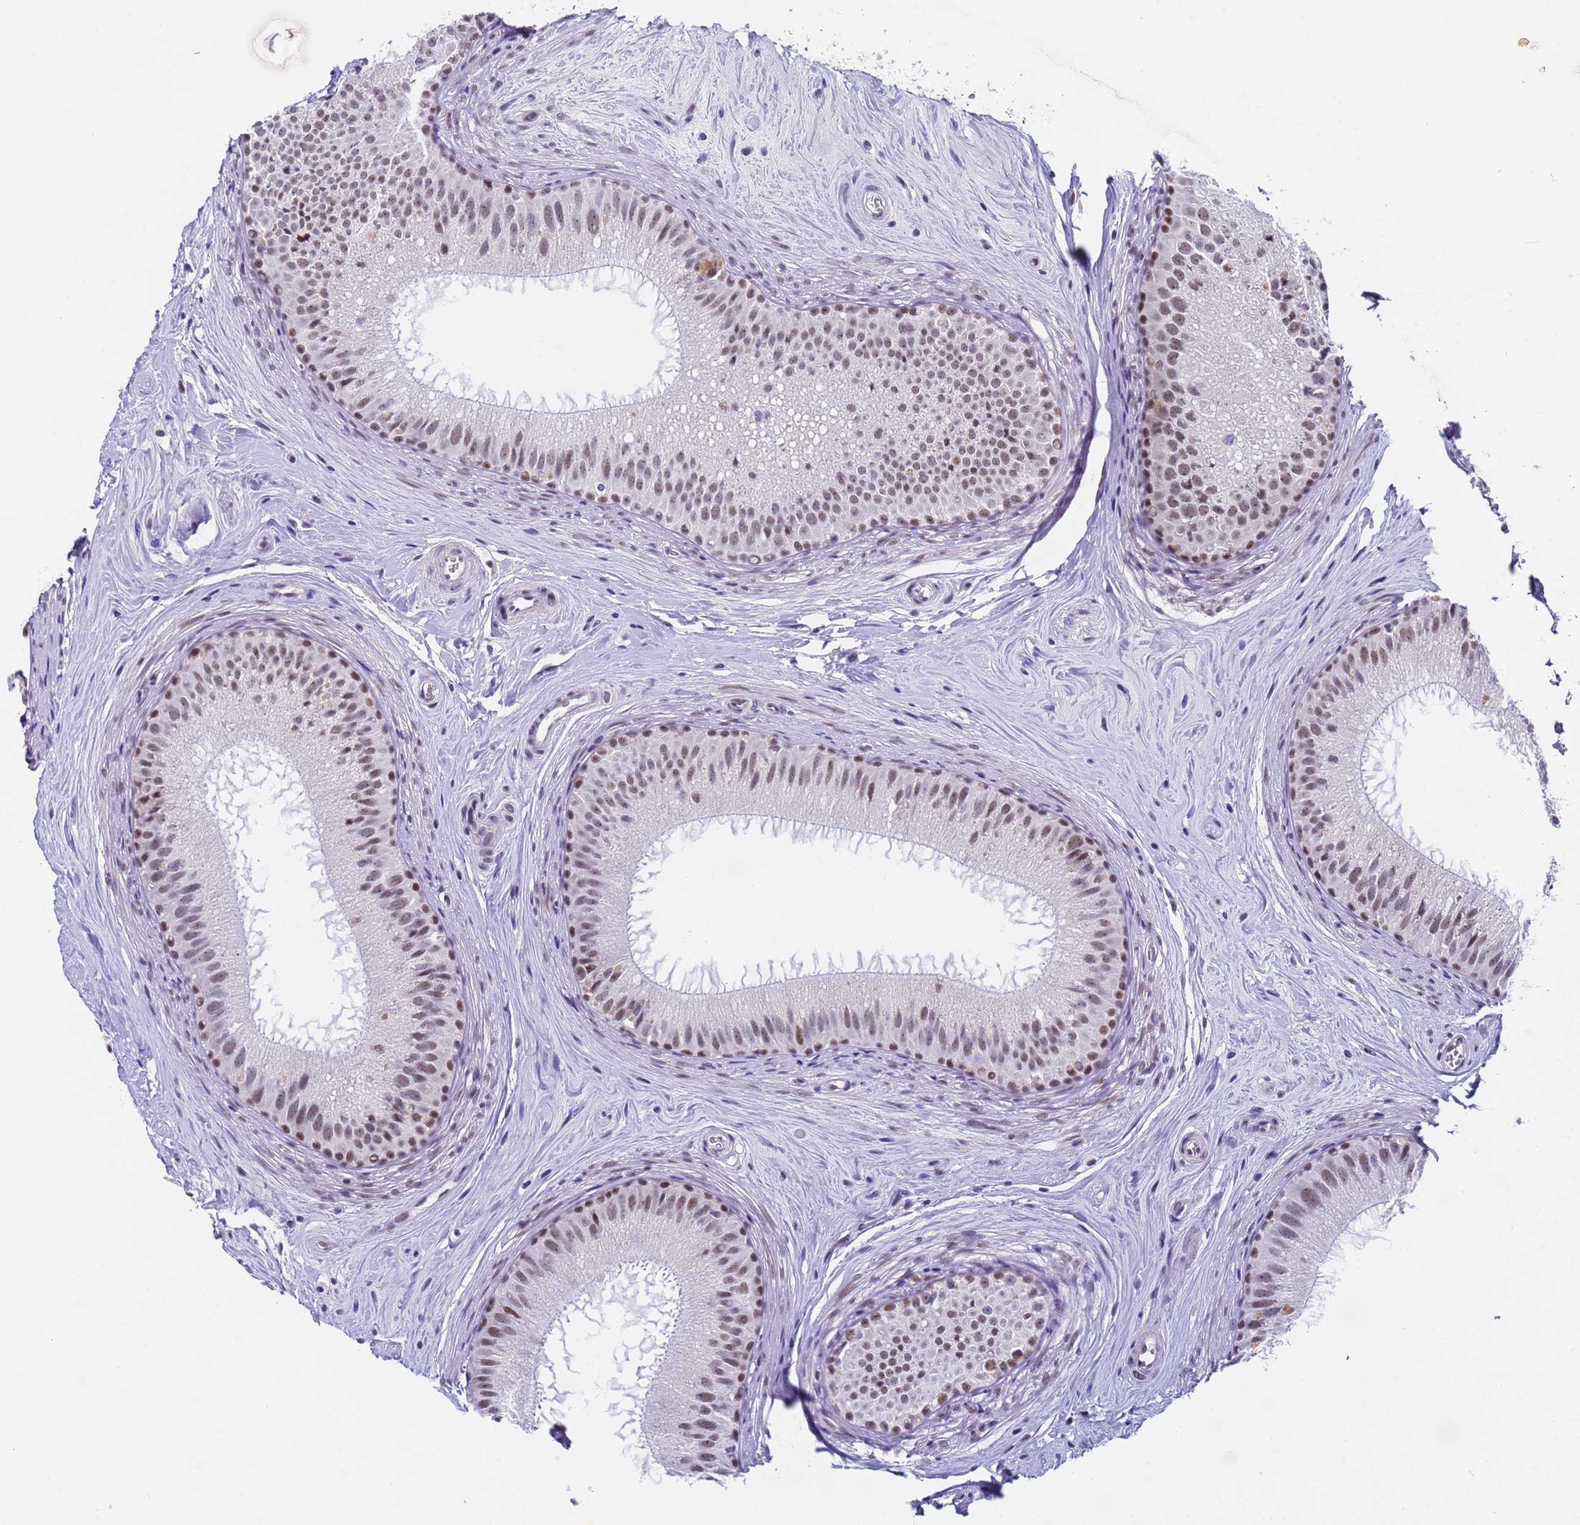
{"staining": {"intensity": "moderate", "quantity": ">75%", "location": "nuclear"}, "tissue": "epididymis", "cell_type": "Glandular cells", "image_type": "normal", "snomed": [{"axis": "morphology", "description": "Normal tissue, NOS"}, {"axis": "topography", "description": "Epididymis"}], "caption": "IHC (DAB (3,3'-diaminobenzidine)) staining of benign human epididymis displays moderate nuclear protein staining in about >75% of glandular cells.", "gene": "FNBP4", "patient": {"sex": "male", "age": 33}}